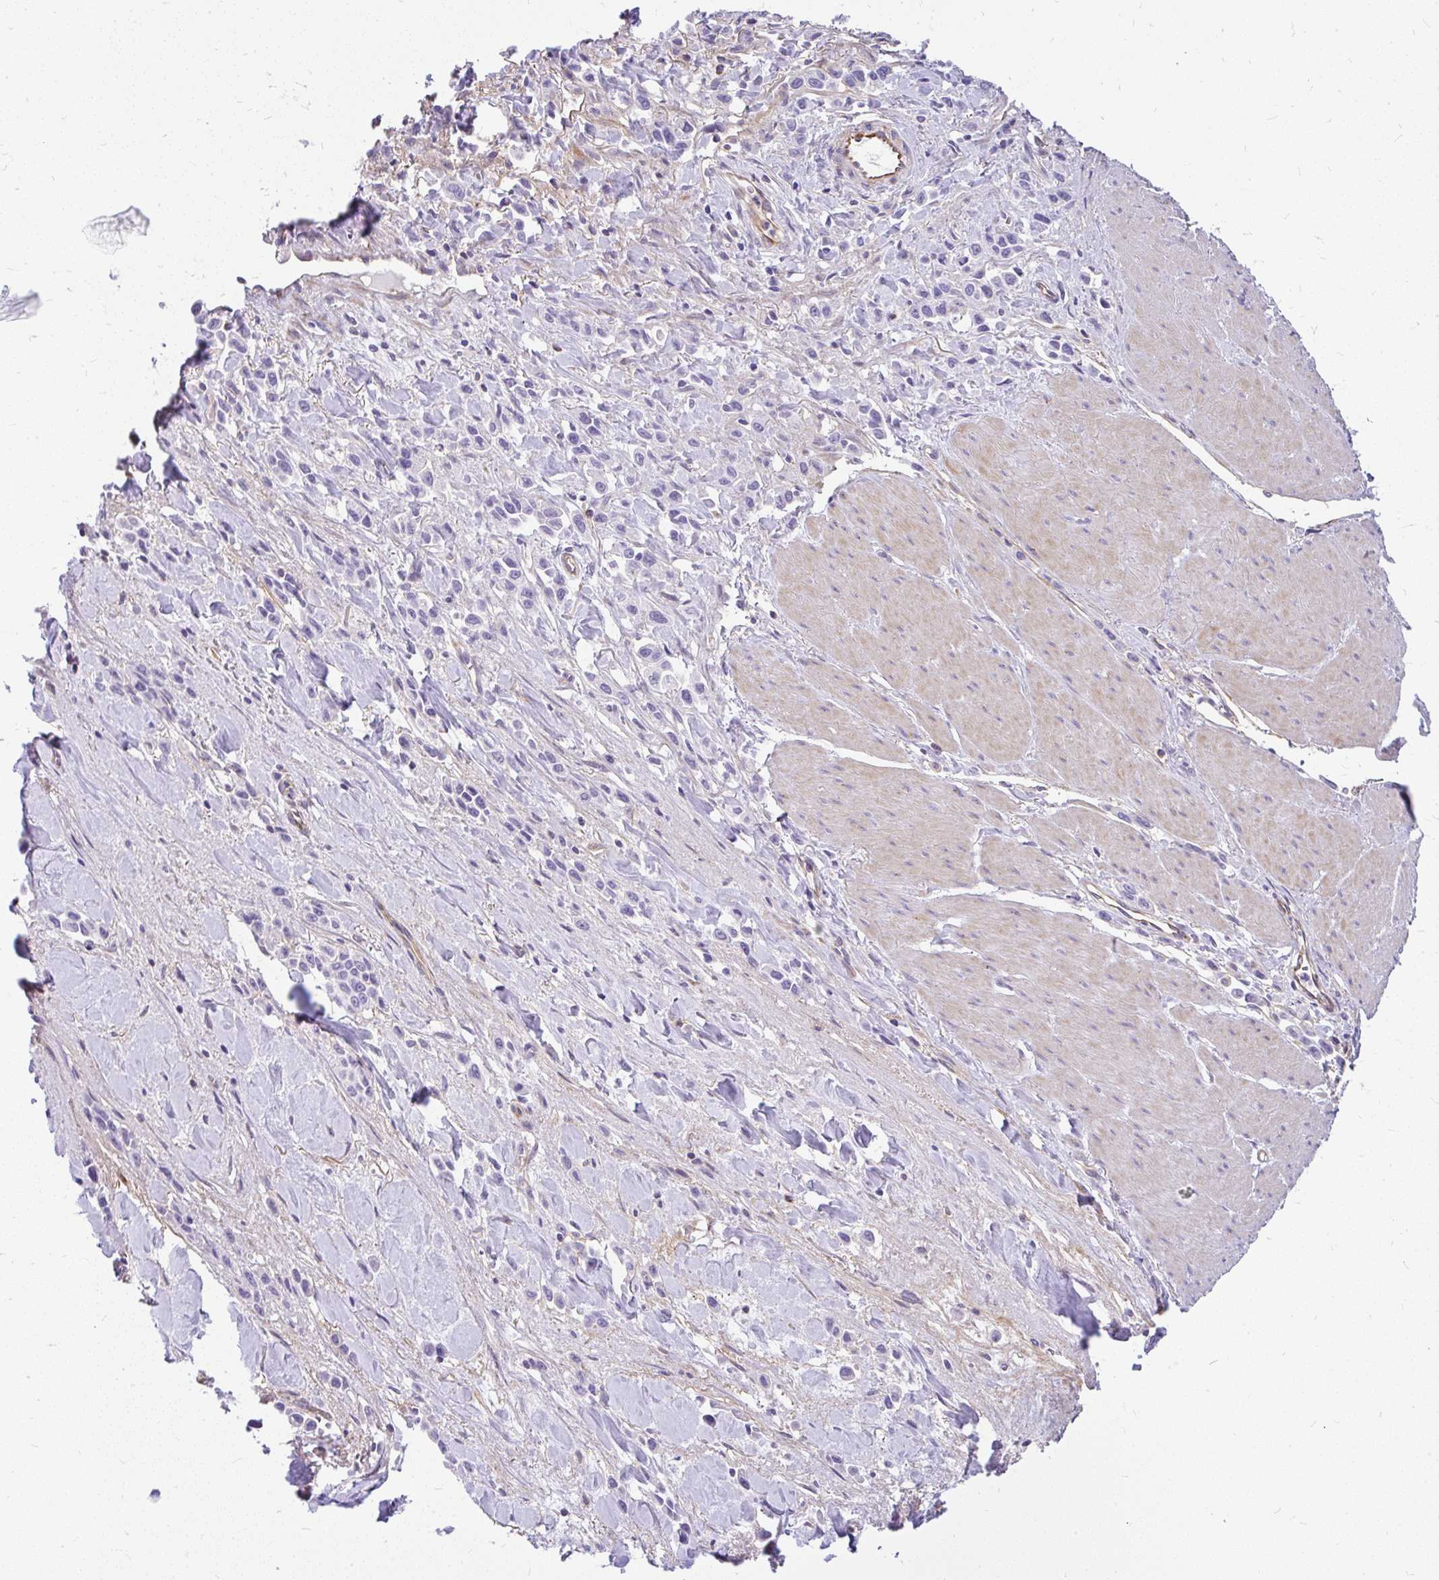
{"staining": {"intensity": "negative", "quantity": "none", "location": "none"}, "tissue": "stomach cancer", "cell_type": "Tumor cells", "image_type": "cancer", "snomed": [{"axis": "morphology", "description": "Adenocarcinoma, NOS"}, {"axis": "topography", "description": "Stomach"}], "caption": "Stomach adenocarcinoma stained for a protein using immunohistochemistry (IHC) displays no expression tumor cells.", "gene": "FAM83C", "patient": {"sex": "male", "age": 47}}